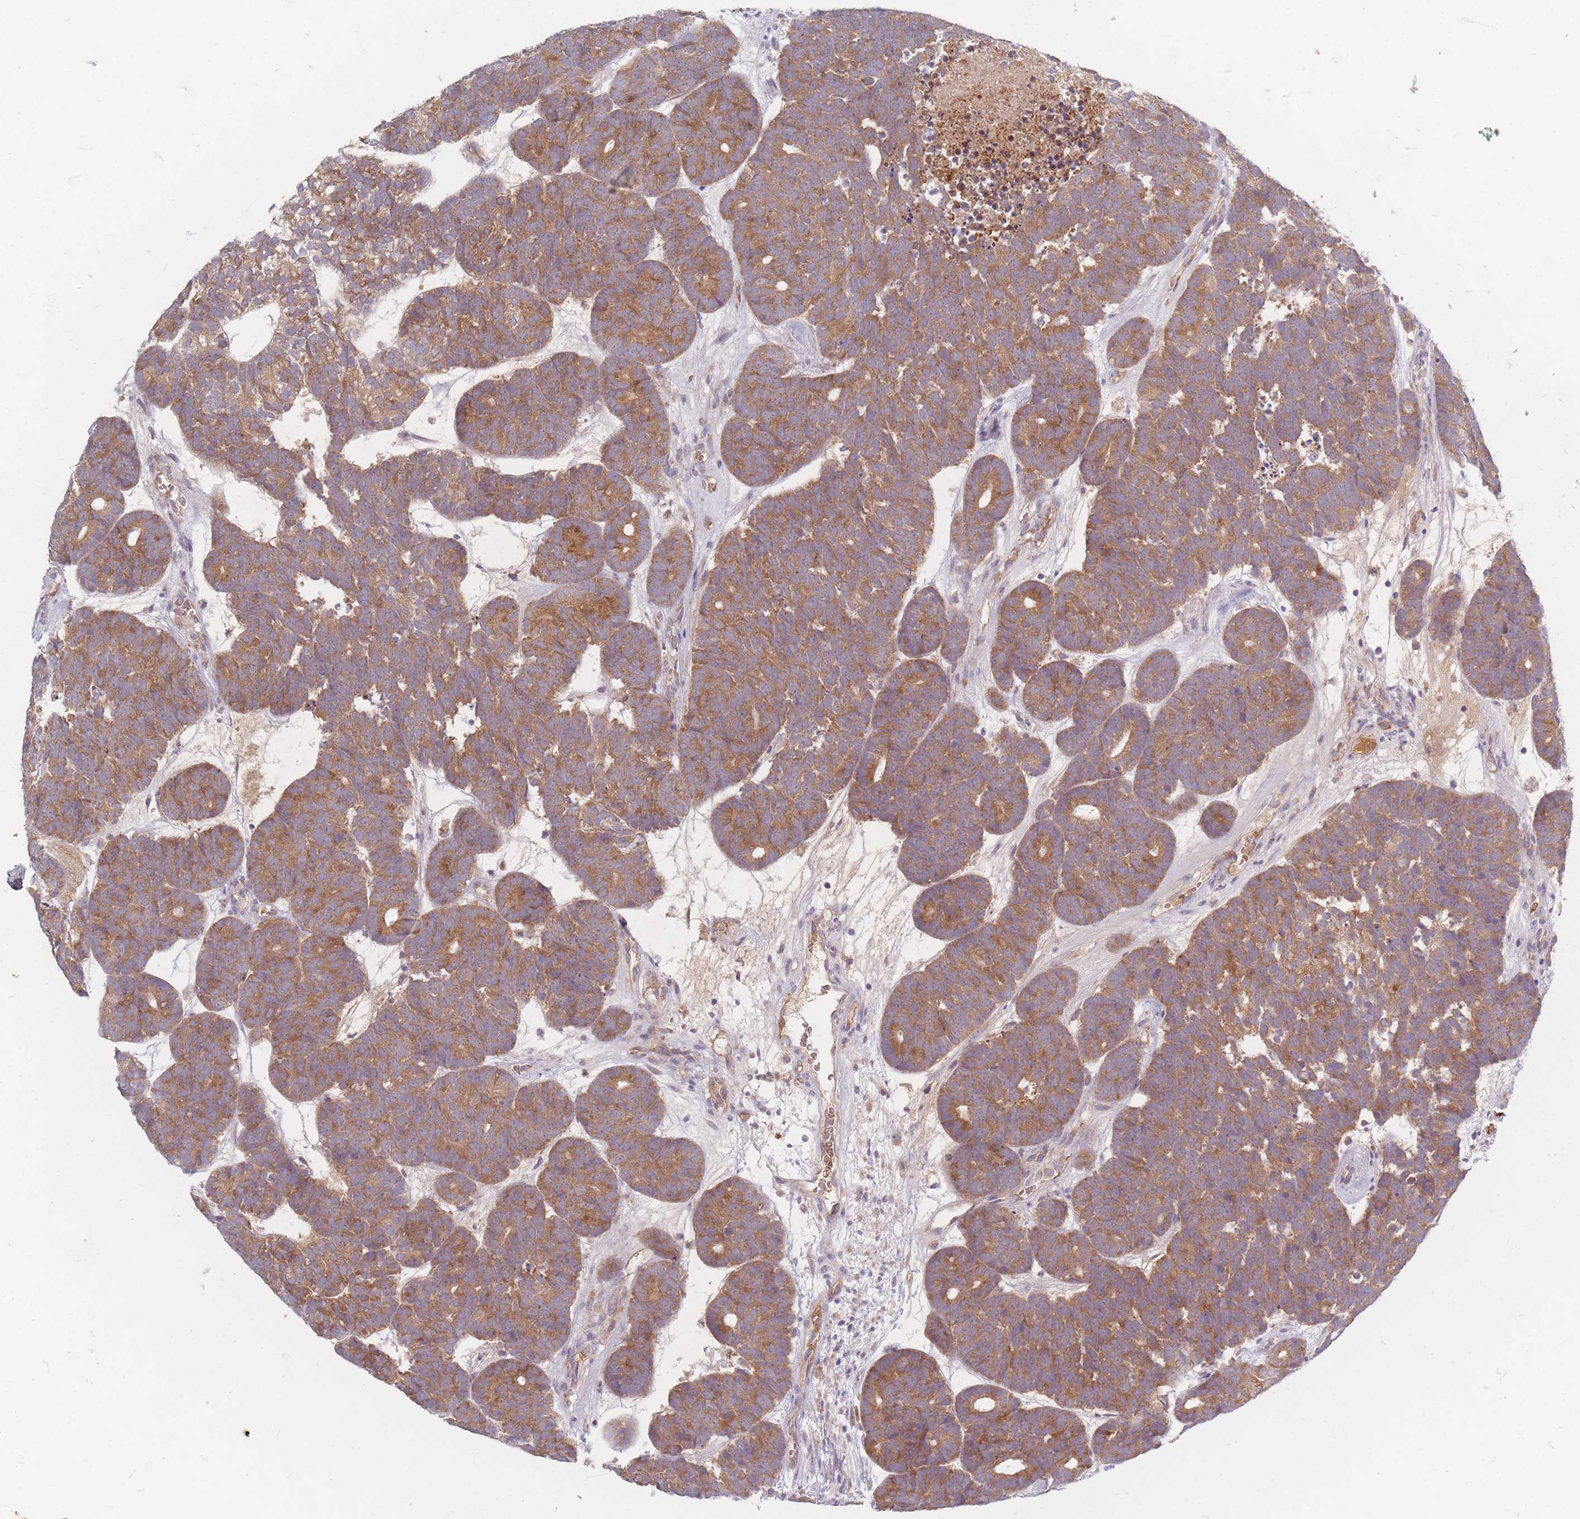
{"staining": {"intensity": "moderate", "quantity": ">75%", "location": "cytoplasmic/membranous"}, "tissue": "head and neck cancer", "cell_type": "Tumor cells", "image_type": "cancer", "snomed": [{"axis": "morphology", "description": "Adenocarcinoma, NOS"}, {"axis": "topography", "description": "Head-Neck"}], "caption": "IHC staining of adenocarcinoma (head and neck), which demonstrates medium levels of moderate cytoplasmic/membranous positivity in about >75% of tumor cells indicating moderate cytoplasmic/membranous protein expression. The staining was performed using DAB (brown) for protein detection and nuclei were counterstained in hematoxylin (blue).", "gene": "SMIM14", "patient": {"sex": "female", "age": 81}}